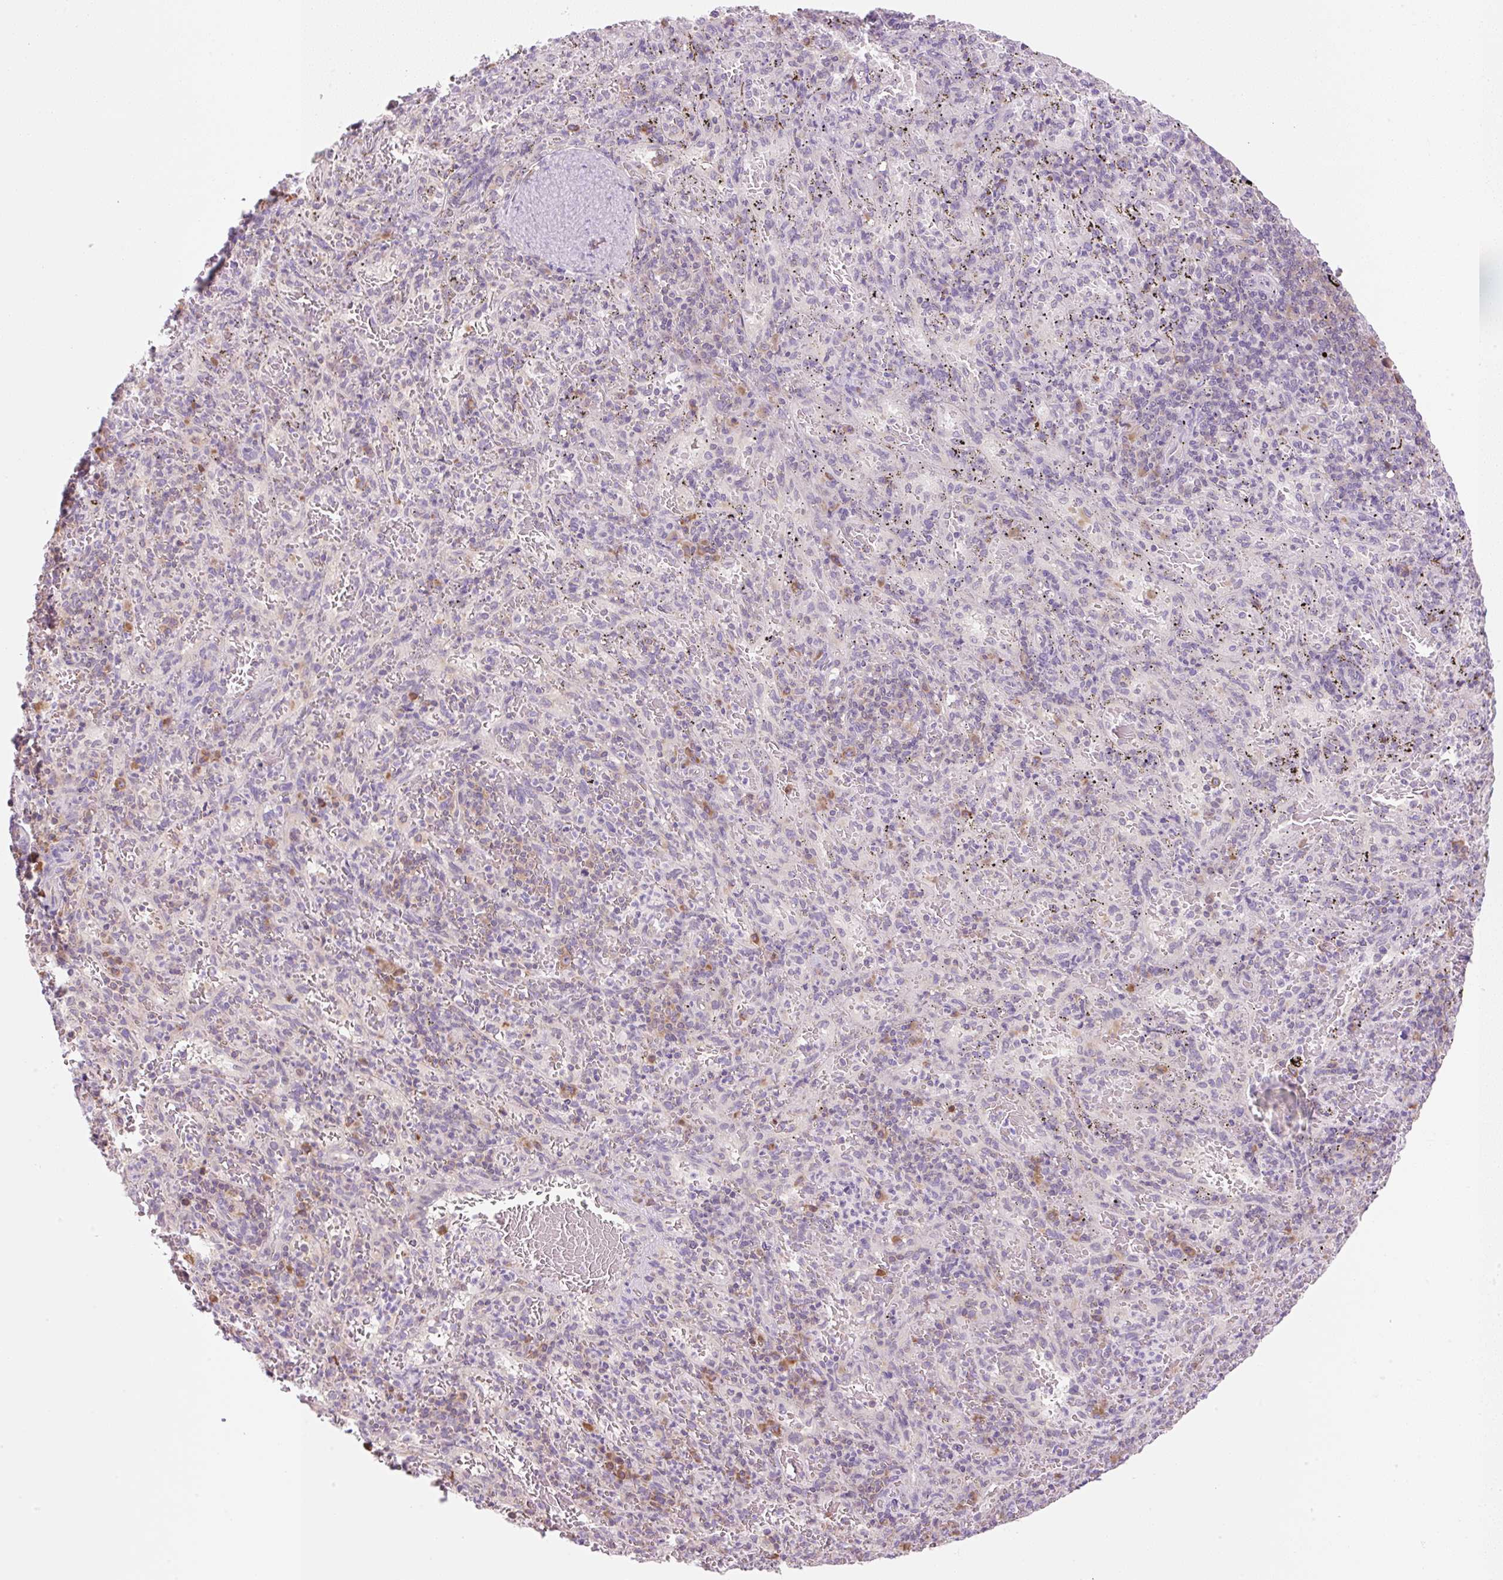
{"staining": {"intensity": "moderate", "quantity": "<25%", "location": "cytoplasmic/membranous"}, "tissue": "spleen", "cell_type": "Cells in red pulp", "image_type": "normal", "snomed": [{"axis": "morphology", "description": "Normal tissue, NOS"}, {"axis": "topography", "description": "Spleen"}], "caption": "Moderate cytoplasmic/membranous protein staining is appreciated in about <25% of cells in red pulp in spleen.", "gene": "RPL18A", "patient": {"sex": "male", "age": 57}}